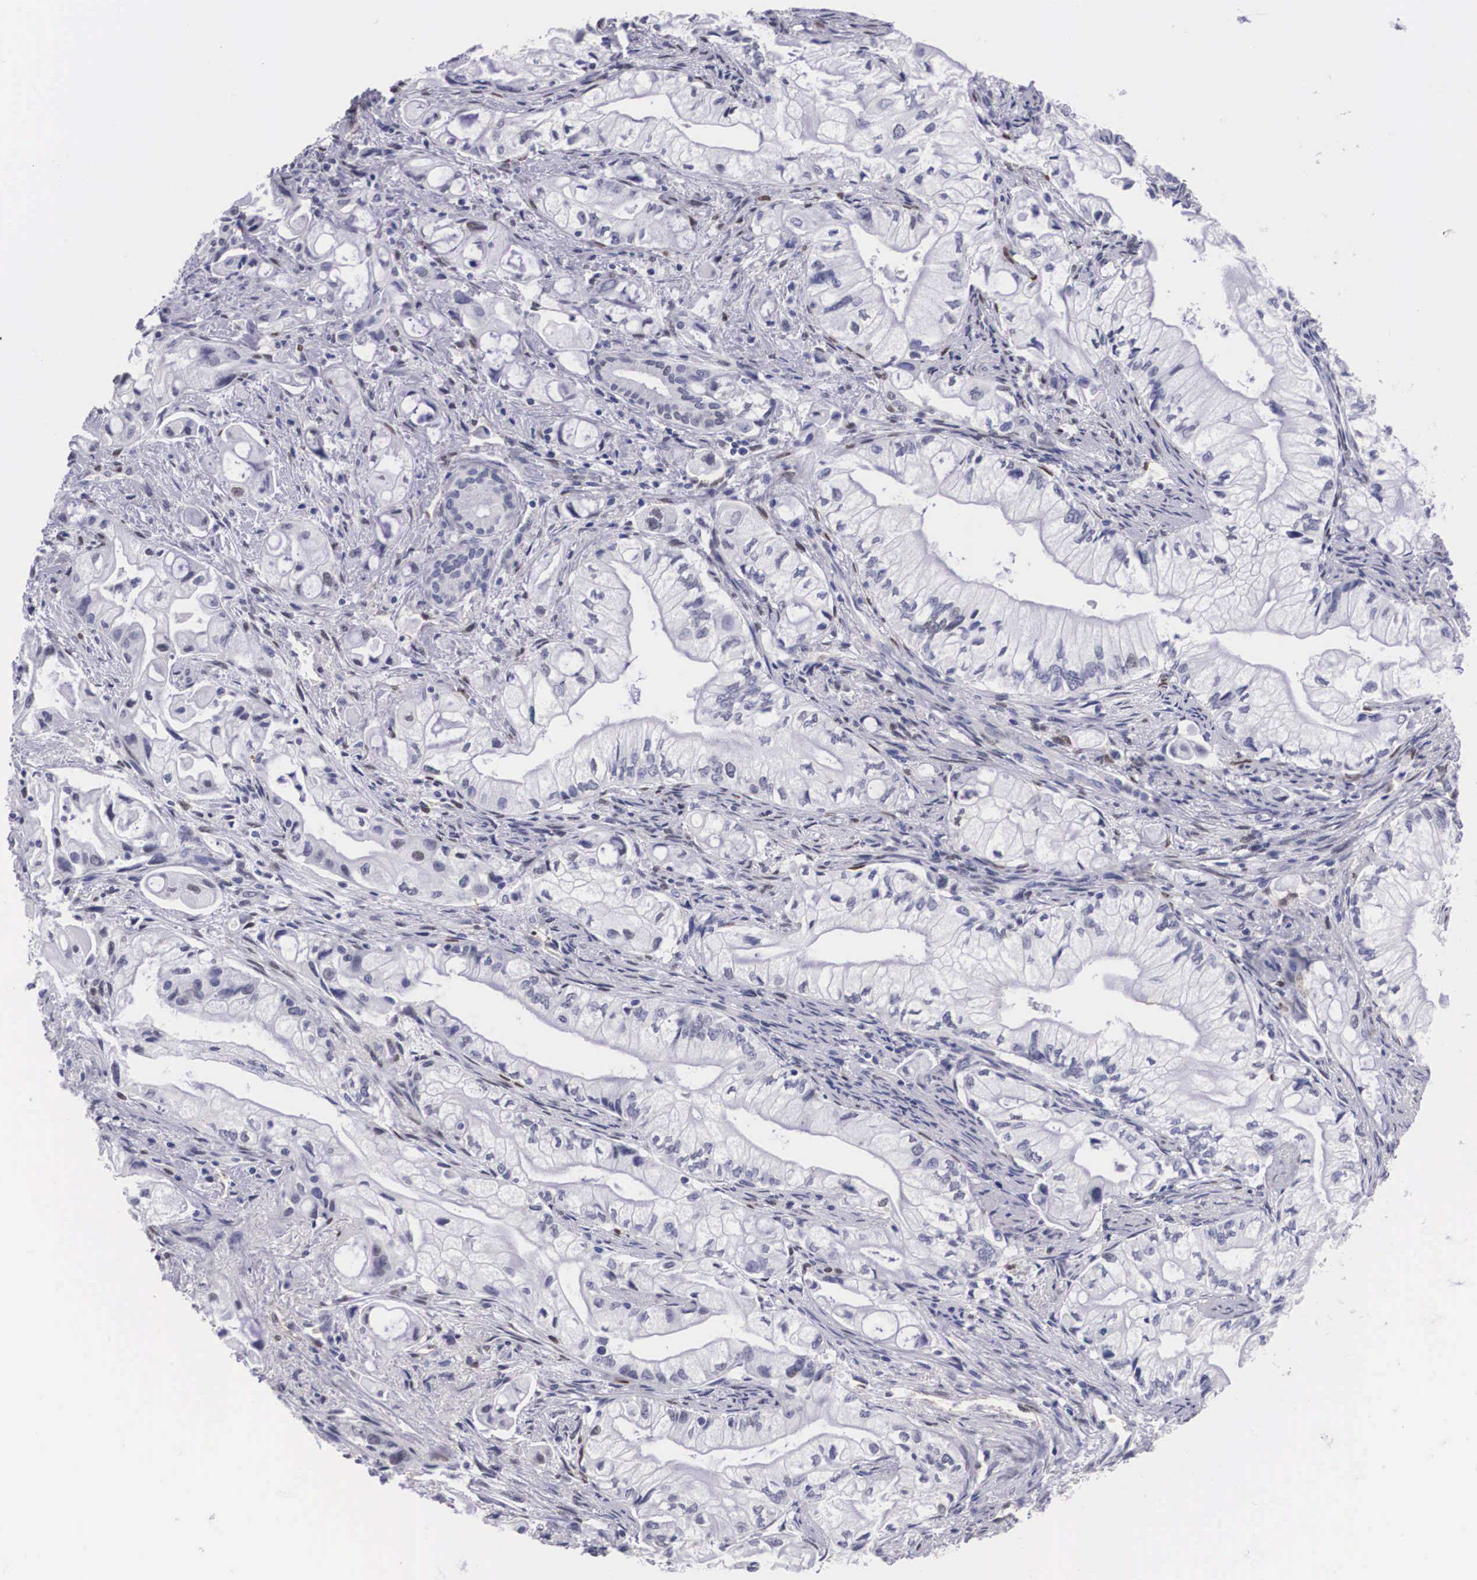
{"staining": {"intensity": "weak", "quantity": "<25%", "location": "nuclear"}, "tissue": "pancreatic cancer", "cell_type": "Tumor cells", "image_type": "cancer", "snomed": [{"axis": "morphology", "description": "Adenocarcinoma, NOS"}, {"axis": "topography", "description": "Pancreas"}], "caption": "Immunohistochemical staining of human pancreatic cancer displays no significant staining in tumor cells. (DAB immunohistochemistry visualized using brightfield microscopy, high magnification).", "gene": "KHDRBS3", "patient": {"sex": "male", "age": 79}}